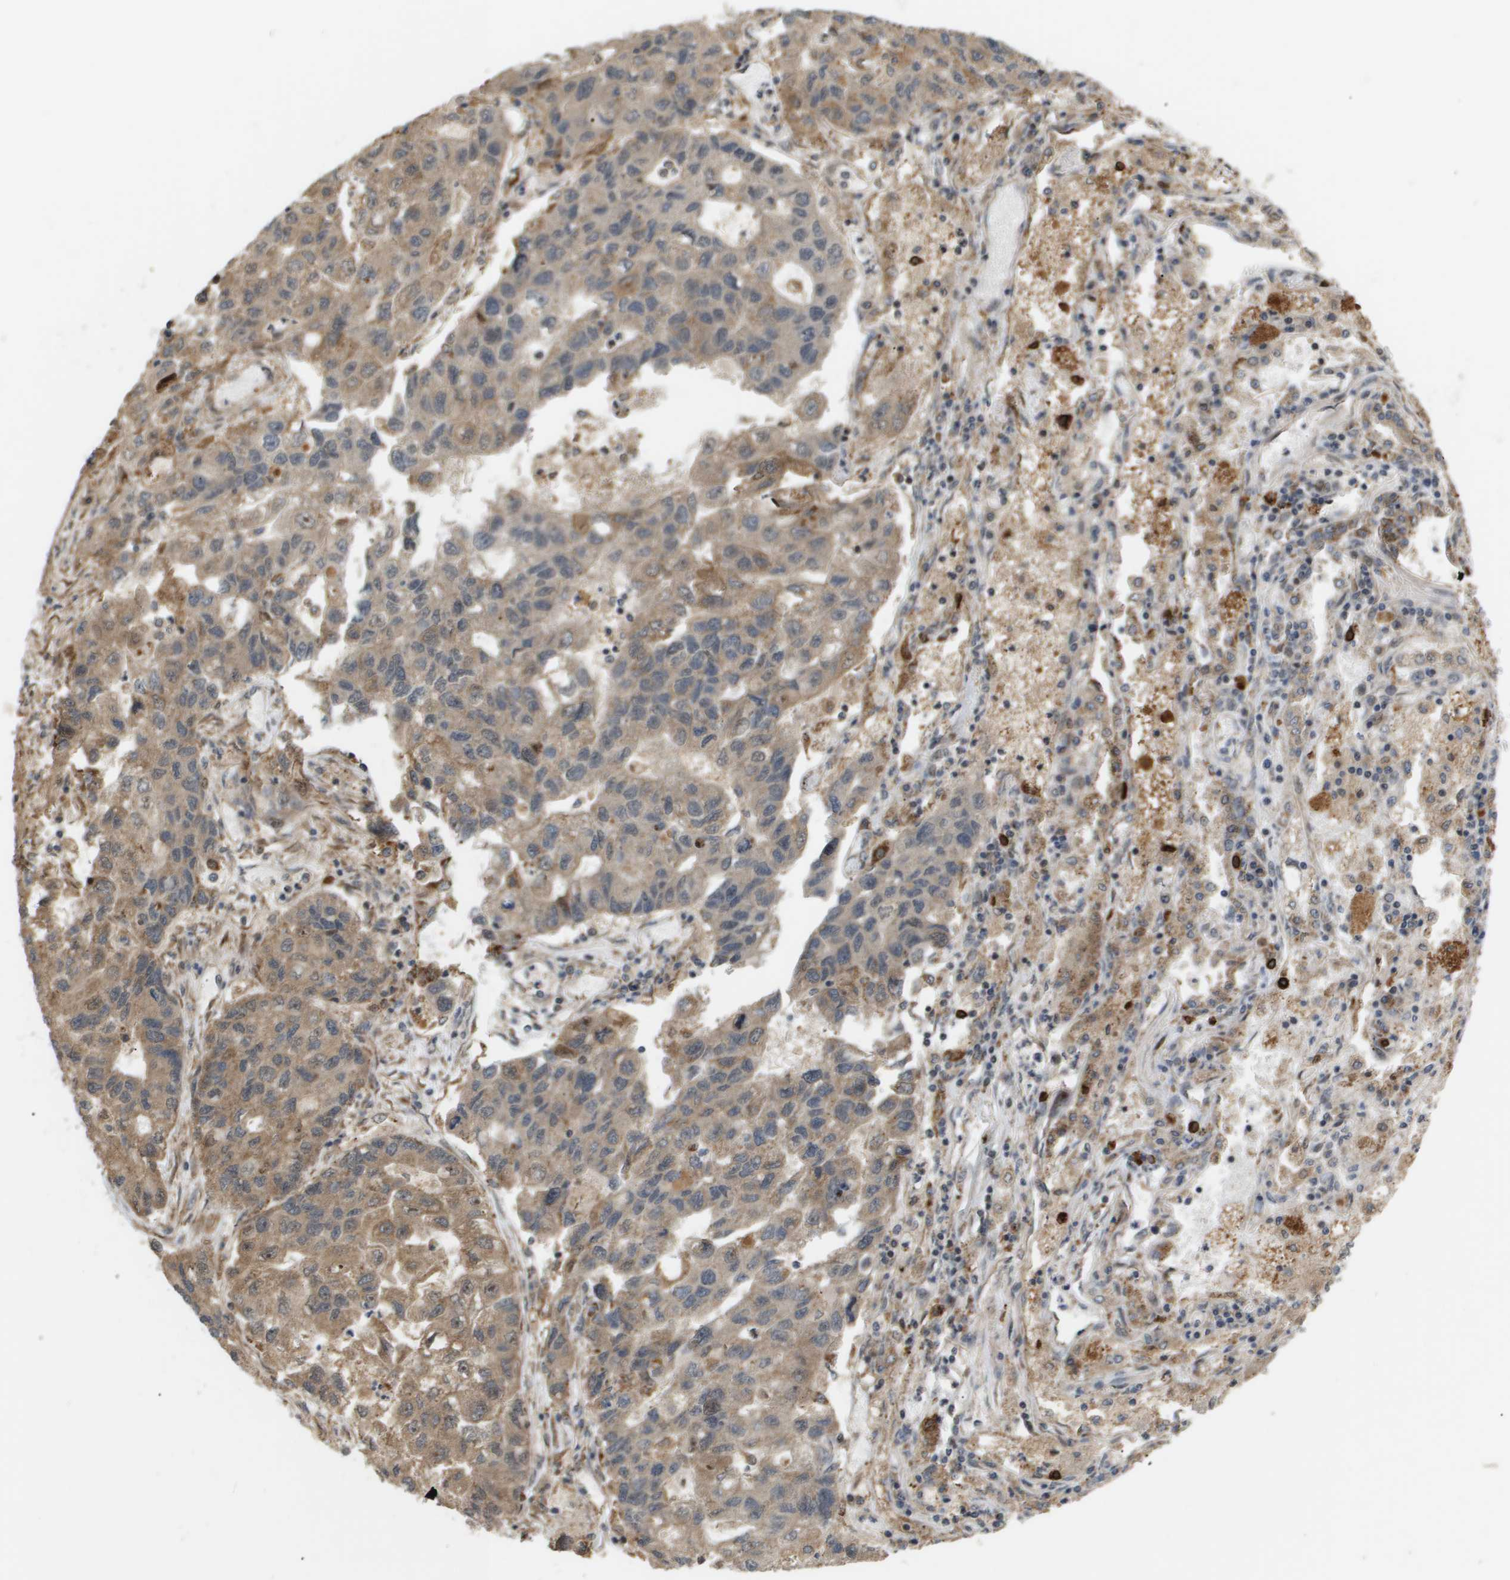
{"staining": {"intensity": "moderate", "quantity": ">75%", "location": "cytoplasmic/membranous"}, "tissue": "lung cancer", "cell_type": "Tumor cells", "image_type": "cancer", "snomed": [{"axis": "morphology", "description": "Adenocarcinoma, NOS"}, {"axis": "topography", "description": "Lung"}], "caption": "An immunohistochemistry image of tumor tissue is shown. Protein staining in brown highlights moderate cytoplasmic/membranous positivity in lung adenocarcinoma within tumor cells.", "gene": "PDGFB", "patient": {"sex": "female", "age": 51}}